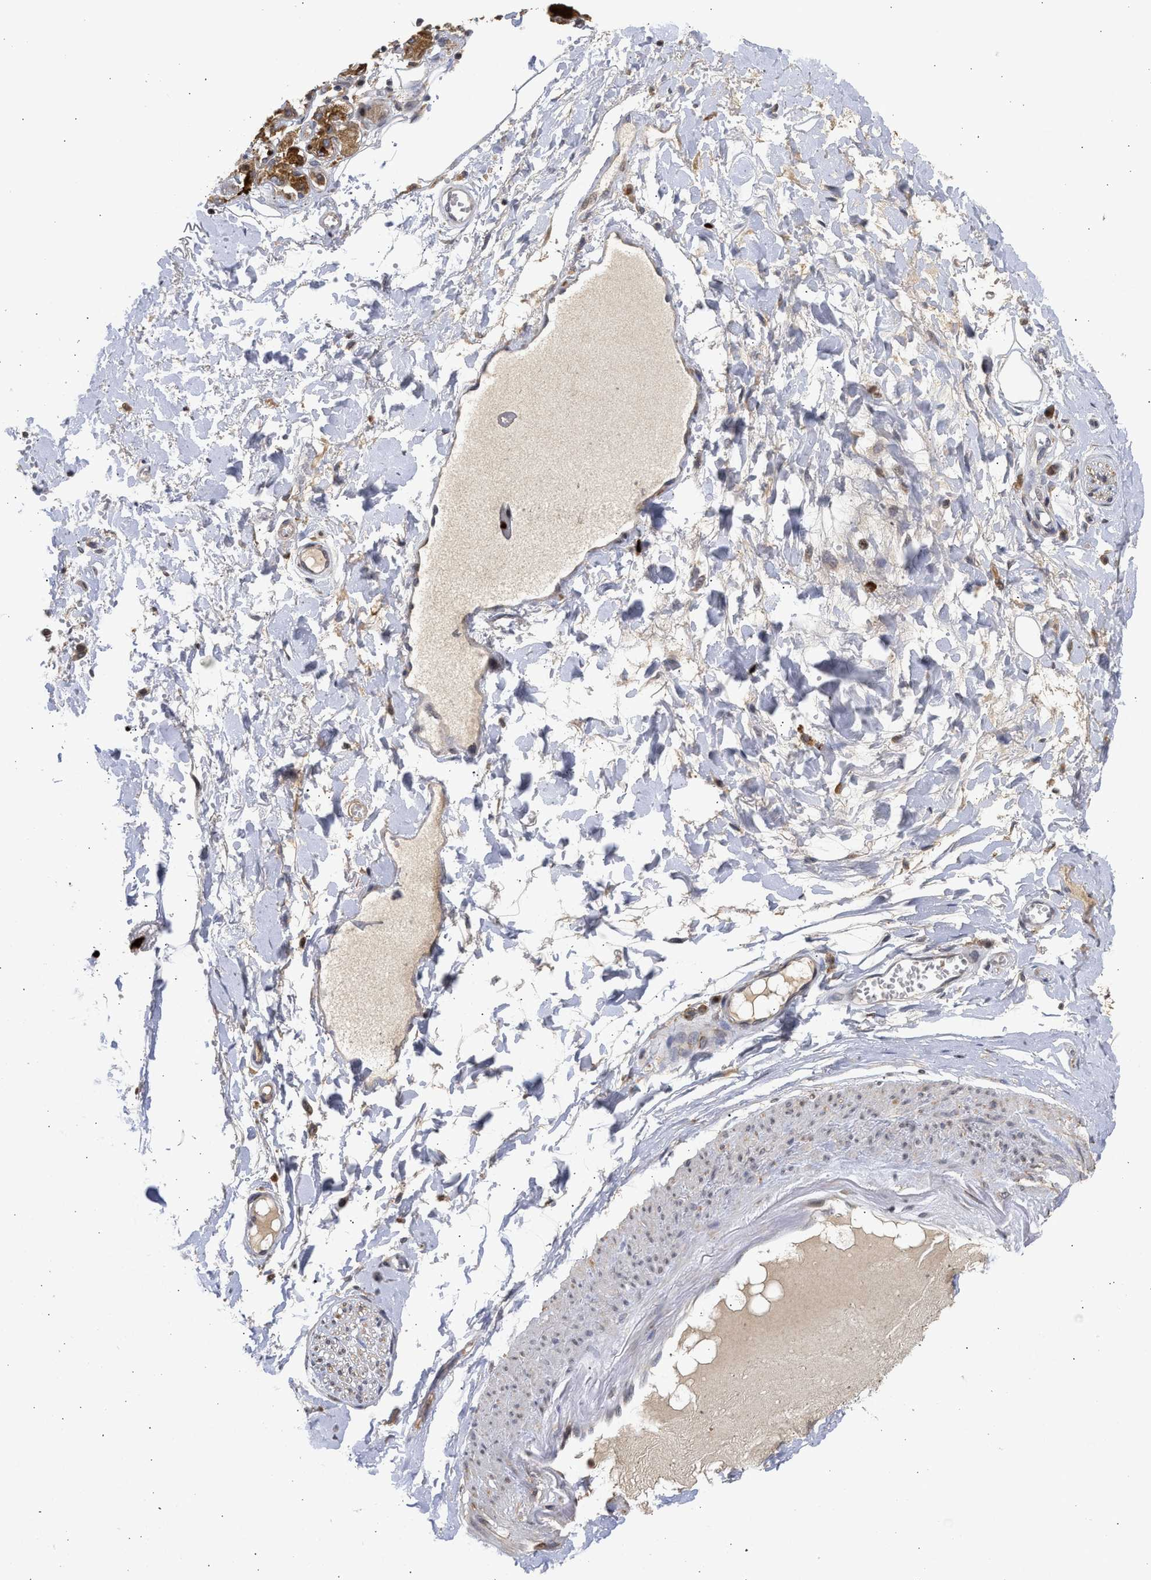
{"staining": {"intensity": "moderate", "quantity": "25%-75%", "location": "cytoplasmic/membranous"}, "tissue": "adipose tissue", "cell_type": "Adipocytes", "image_type": "normal", "snomed": [{"axis": "morphology", "description": "Normal tissue, NOS"}, {"axis": "morphology", "description": "Inflammation, NOS"}, {"axis": "topography", "description": "Salivary gland"}, {"axis": "topography", "description": "Peripheral nerve tissue"}], "caption": "Moderate cytoplasmic/membranous expression is appreciated in approximately 25%-75% of adipocytes in benign adipose tissue. Immunohistochemistry (ihc) stains the protein of interest in brown and the nuclei are stained blue.", "gene": "ENSG00000142539", "patient": {"sex": "female", "age": 75}}